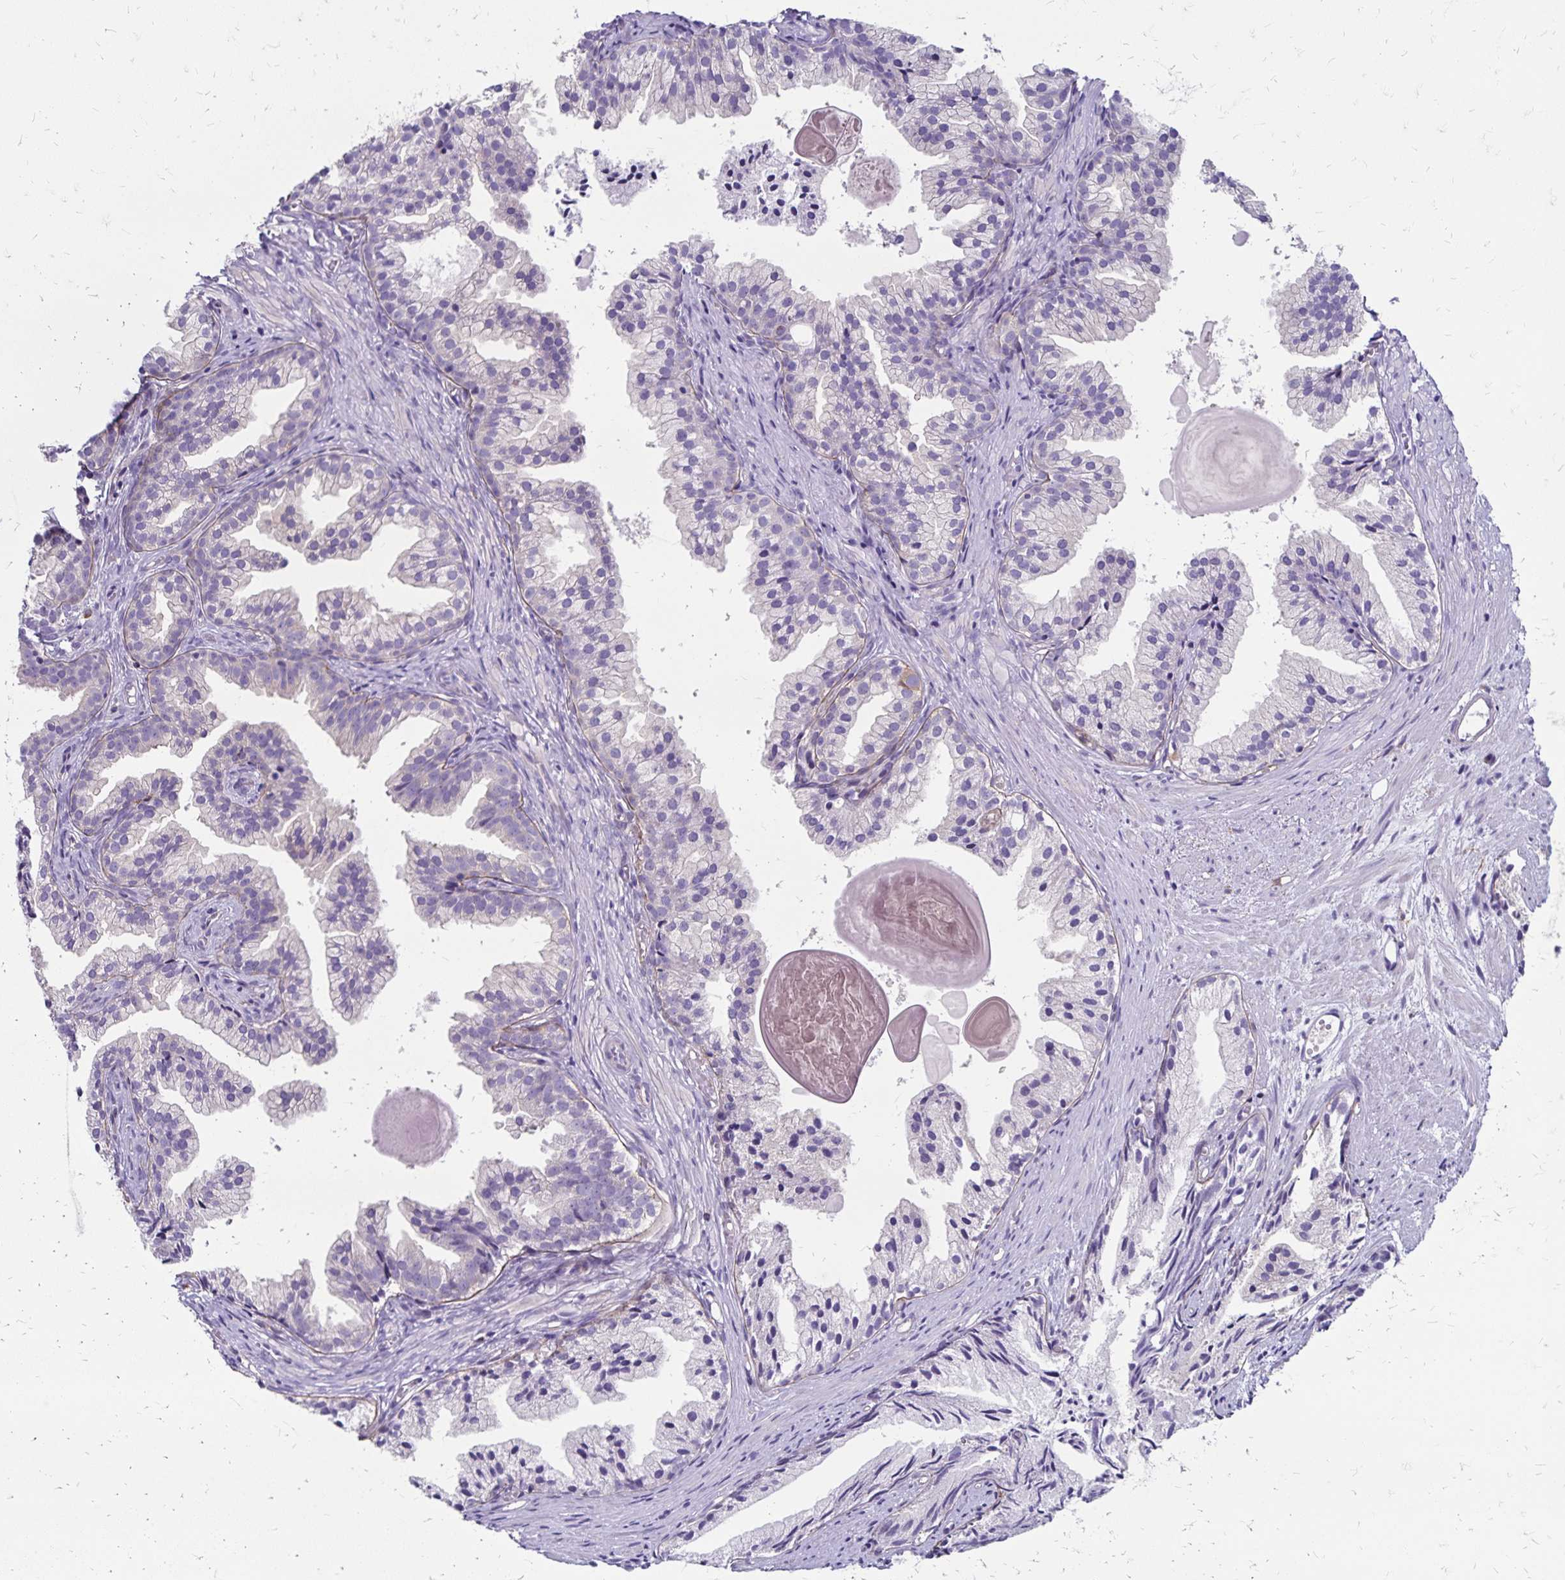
{"staining": {"intensity": "negative", "quantity": "none", "location": "none"}, "tissue": "prostate cancer", "cell_type": "Tumor cells", "image_type": "cancer", "snomed": [{"axis": "morphology", "description": "Adenocarcinoma, High grade"}, {"axis": "topography", "description": "Prostate"}], "caption": "DAB (3,3'-diaminobenzidine) immunohistochemical staining of prostate cancer (adenocarcinoma (high-grade)) demonstrates no significant positivity in tumor cells.", "gene": "TNS3", "patient": {"sex": "male", "age": 81}}